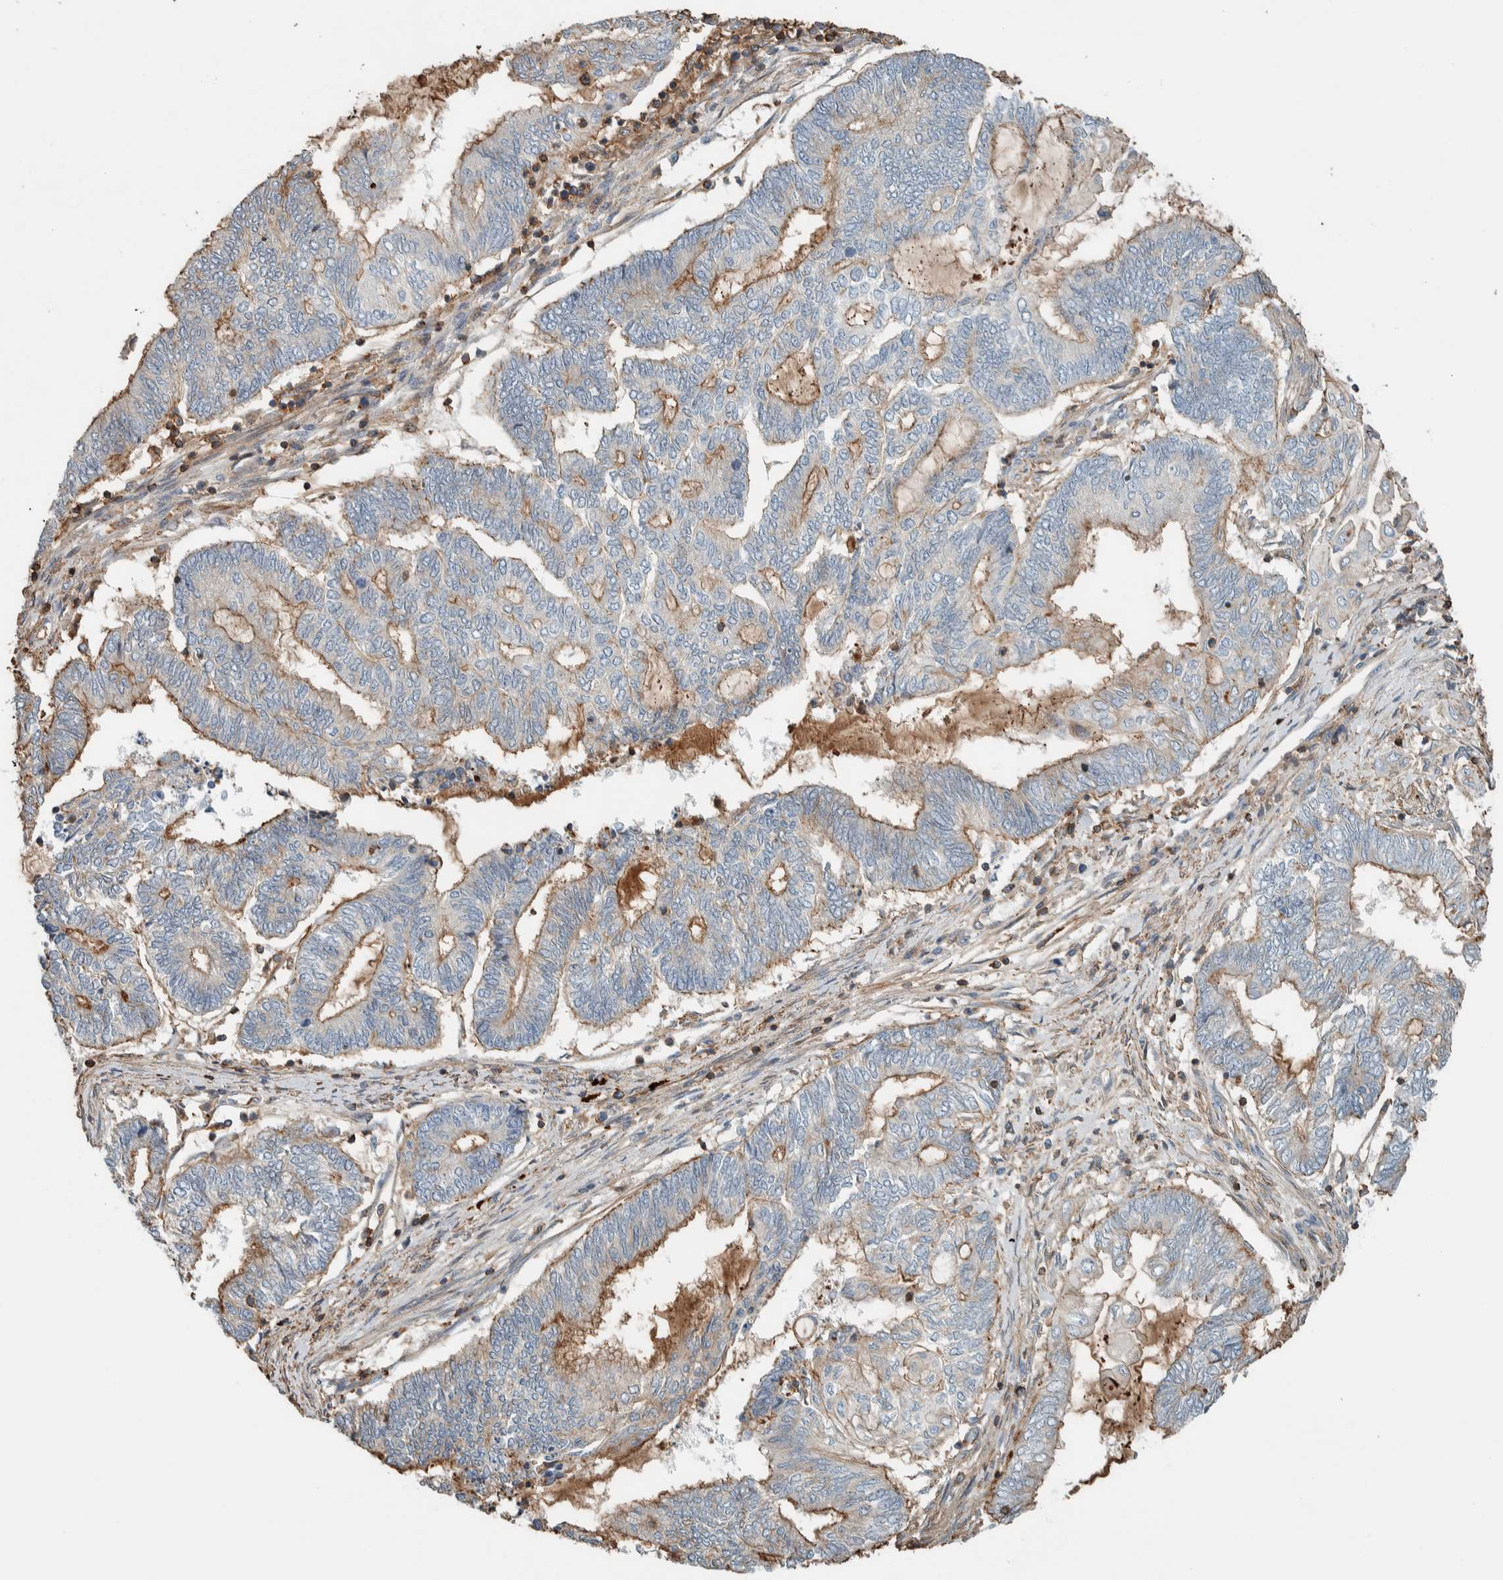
{"staining": {"intensity": "moderate", "quantity": "25%-75%", "location": "cytoplasmic/membranous"}, "tissue": "endometrial cancer", "cell_type": "Tumor cells", "image_type": "cancer", "snomed": [{"axis": "morphology", "description": "Adenocarcinoma, NOS"}, {"axis": "topography", "description": "Uterus"}, {"axis": "topography", "description": "Endometrium"}], "caption": "Brown immunohistochemical staining in human adenocarcinoma (endometrial) reveals moderate cytoplasmic/membranous expression in approximately 25%-75% of tumor cells.", "gene": "CTBP2", "patient": {"sex": "female", "age": 70}}